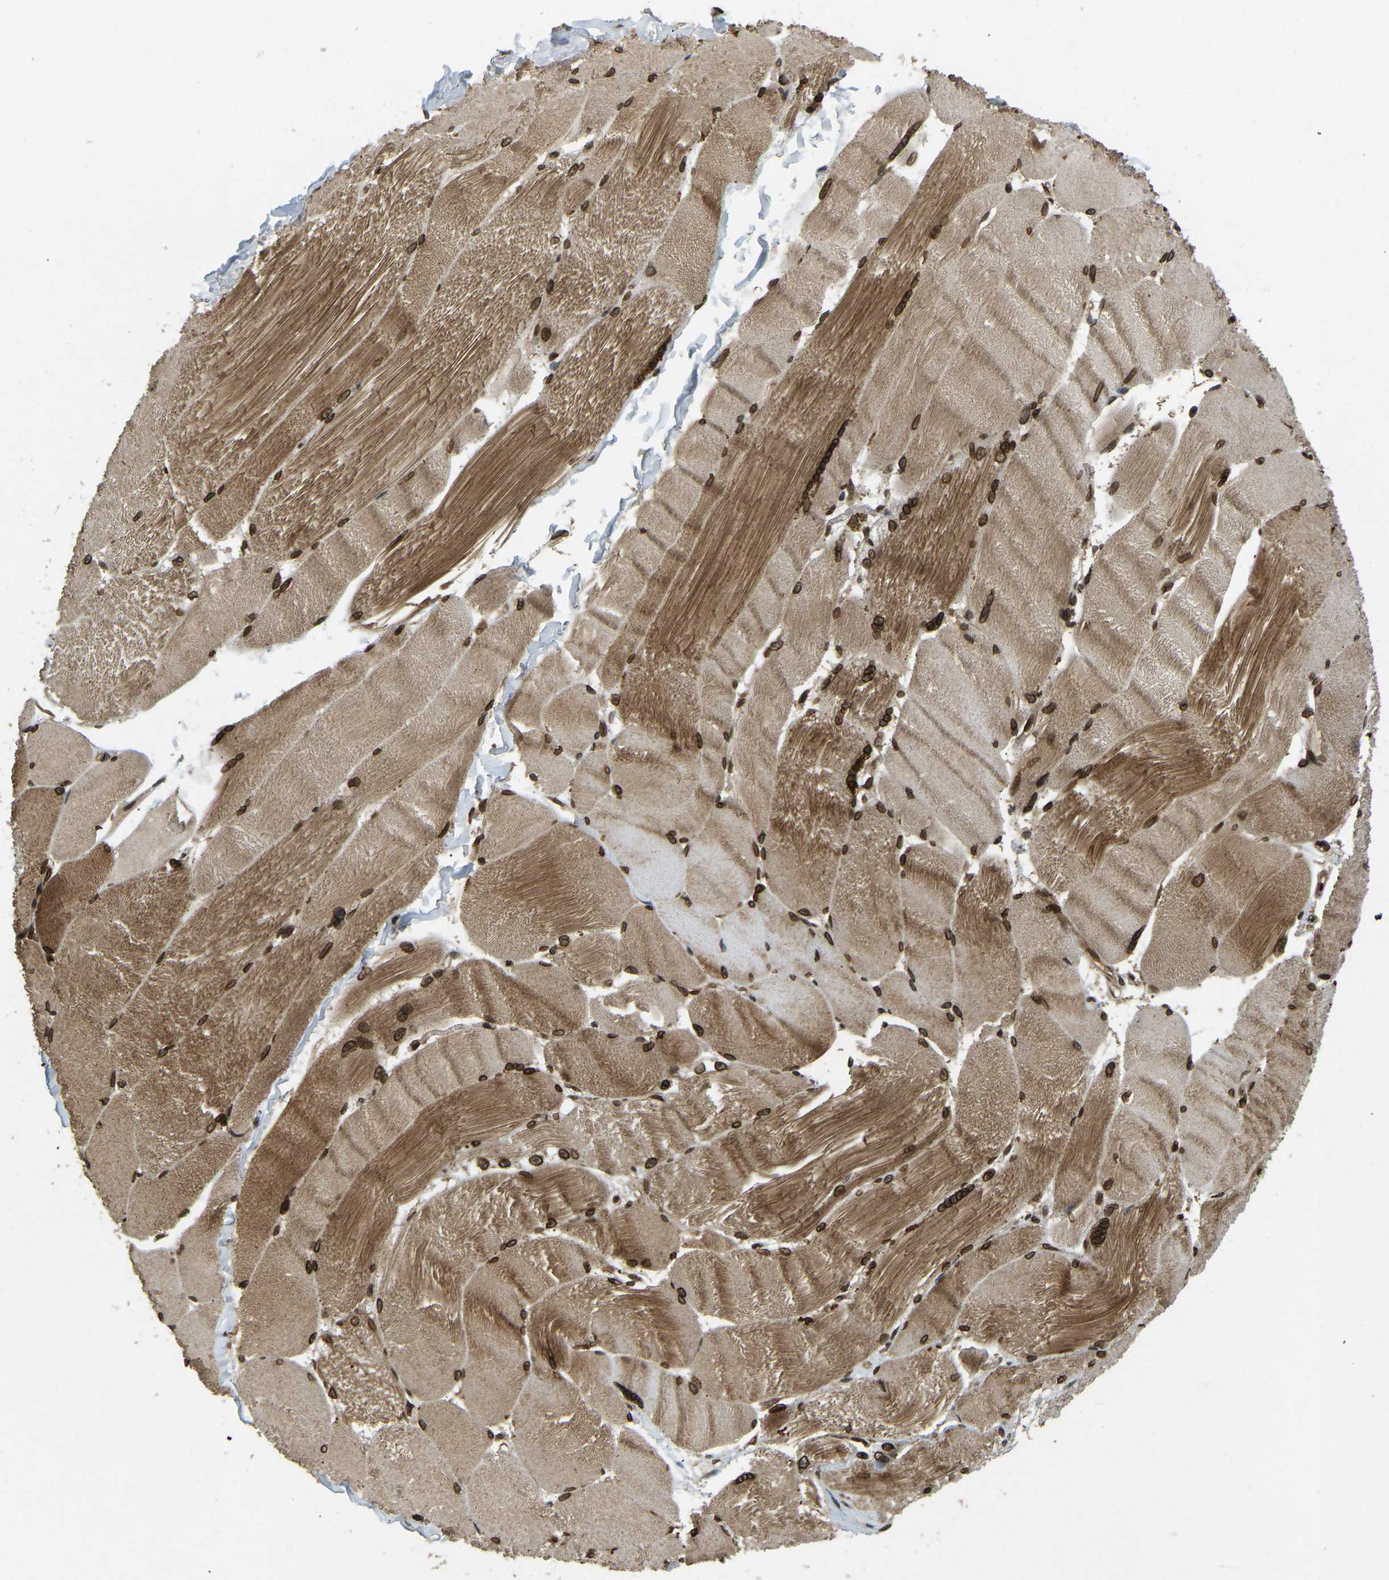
{"staining": {"intensity": "strong", "quantity": ">75%", "location": "cytoplasmic/membranous,nuclear"}, "tissue": "skeletal muscle", "cell_type": "Myocytes", "image_type": "normal", "snomed": [{"axis": "morphology", "description": "Normal tissue, NOS"}, {"axis": "topography", "description": "Skin"}, {"axis": "topography", "description": "Skeletal muscle"}], "caption": "A high amount of strong cytoplasmic/membranous,nuclear staining is identified in about >75% of myocytes in benign skeletal muscle.", "gene": "SYNE1", "patient": {"sex": "male", "age": 83}}